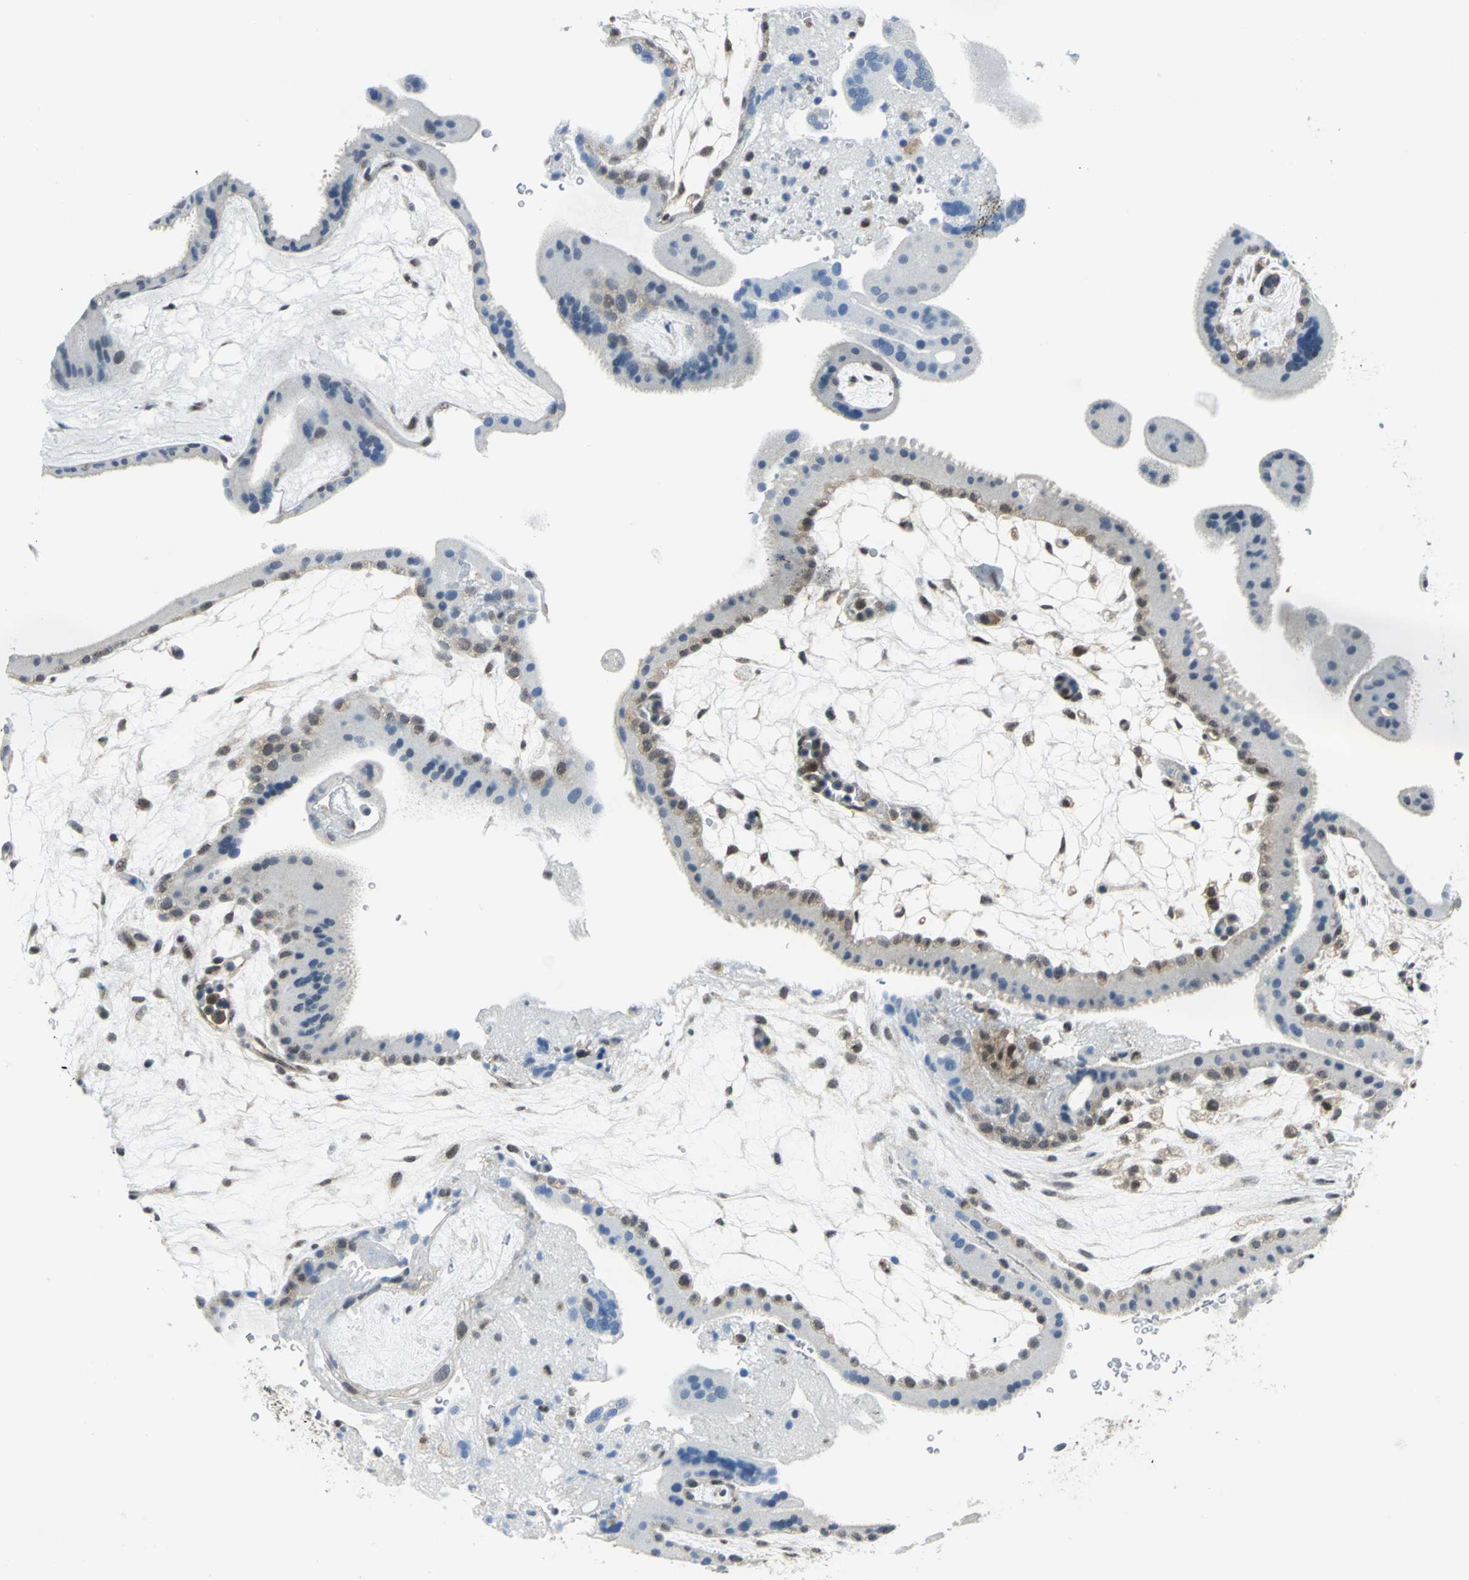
{"staining": {"intensity": "moderate", "quantity": "25%-75%", "location": "nuclear"}, "tissue": "placenta", "cell_type": "Trophoblastic cells", "image_type": "normal", "snomed": [{"axis": "morphology", "description": "Normal tissue, NOS"}, {"axis": "topography", "description": "Placenta"}], "caption": "Benign placenta exhibits moderate nuclear positivity in approximately 25%-75% of trophoblastic cells, visualized by immunohistochemistry. The staining was performed using DAB, with brown indicating positive protein expression. Nuclei are stained blue with hematoxylin.", "gene": "PIN1", "patient": {"sex": "female", "age": 19}}